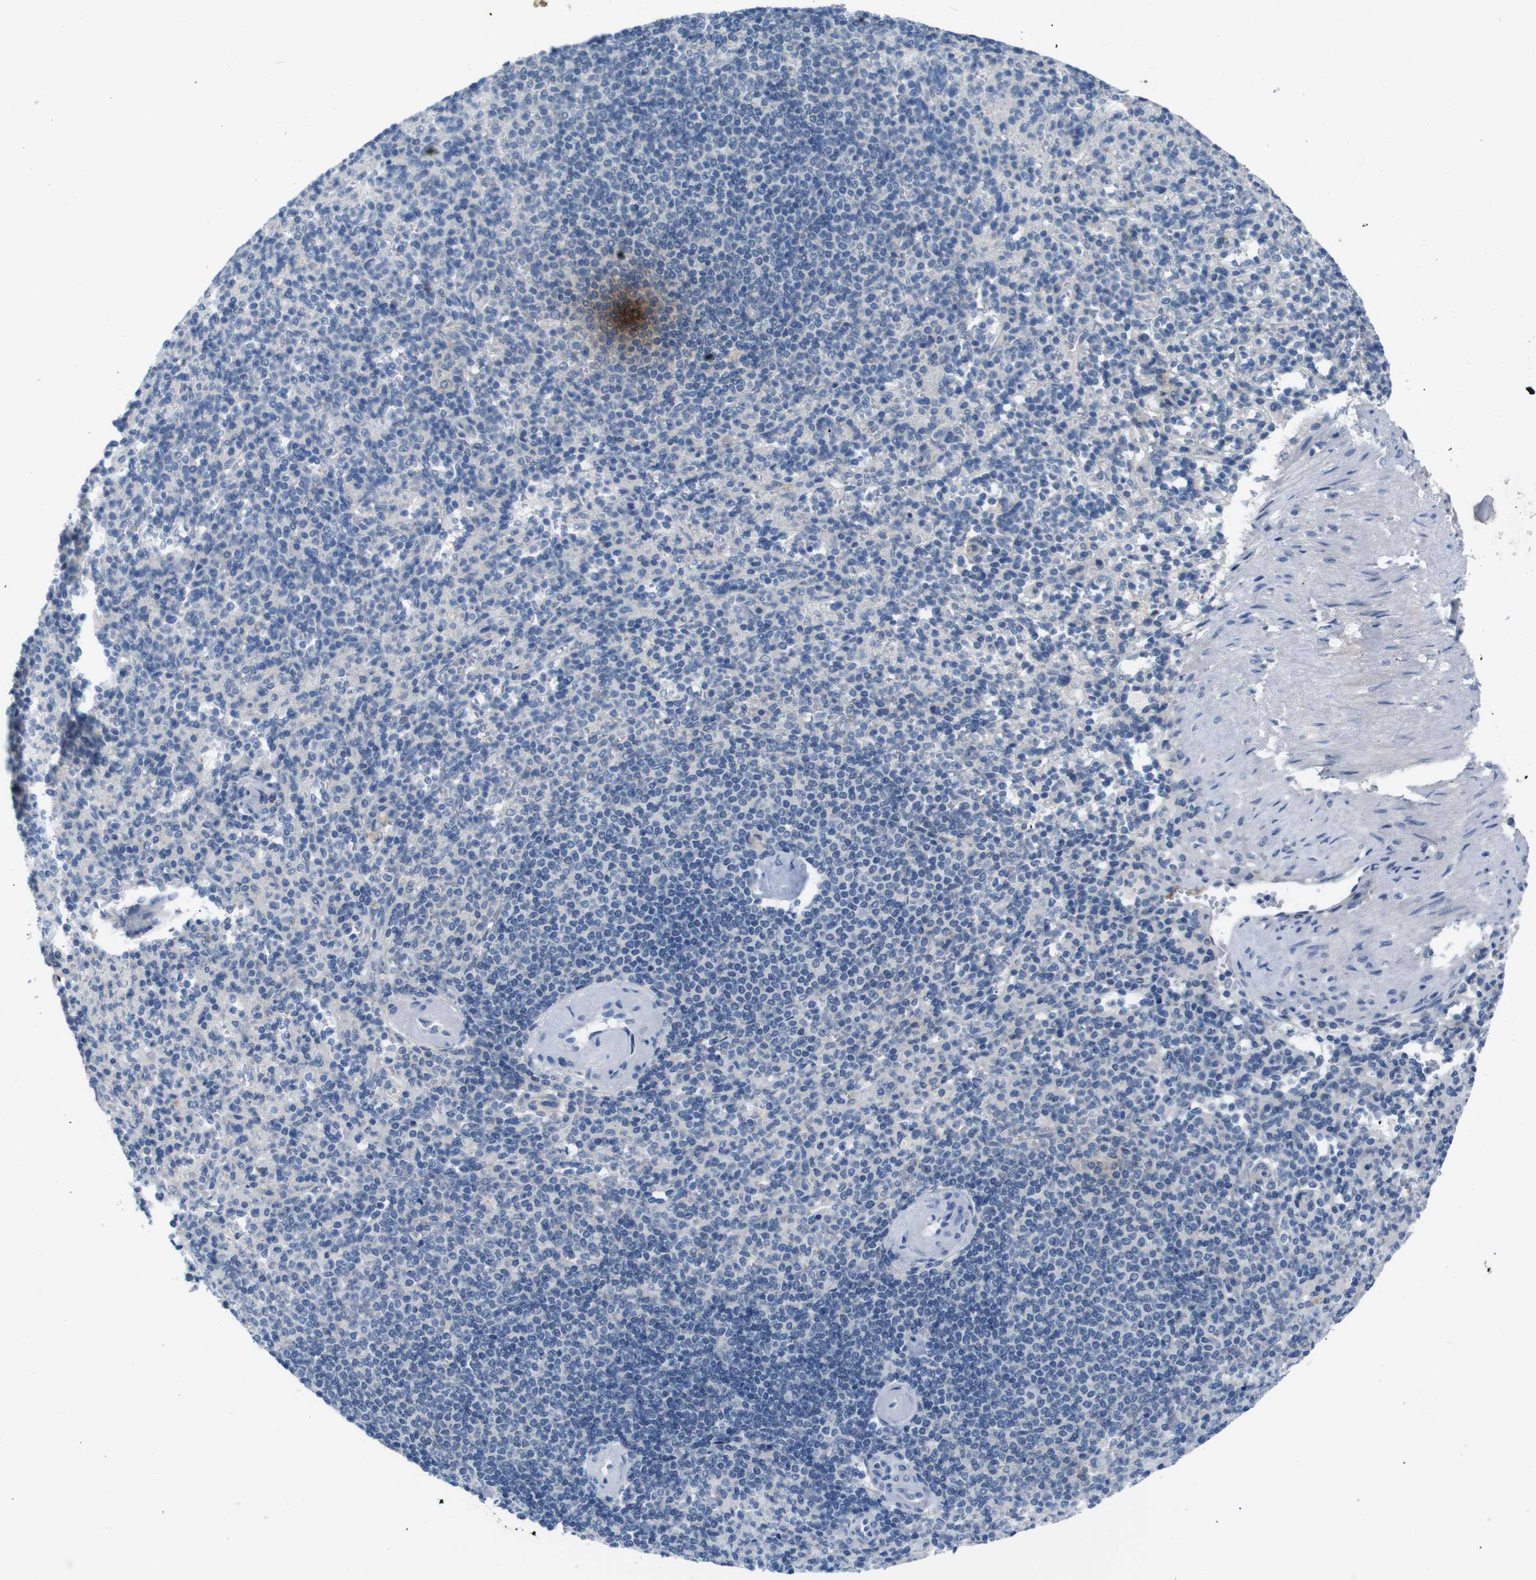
{"staining": {"intensity": "negative", "quantity": "none", "location": "none"}, "tissue": "spleen", "cell_type": "Cells in red pulp", "image_type": "normal", "snomed": [{"axis": "morphology", "description": "Normal tissue, NOS"}, {"axis": "topography", "description": "Spleen"}], "caption": "Immunohistochemistry of normal spleen demonstrates no positivity in cells in red pulp. The staining is performed using DAB (3,3'-diaminobenzidine) brown chromogen with nuclei counter-stained in using hematoxylin.", "gene": "ANK3", "patient": {"sex": "female", "age": 74}}